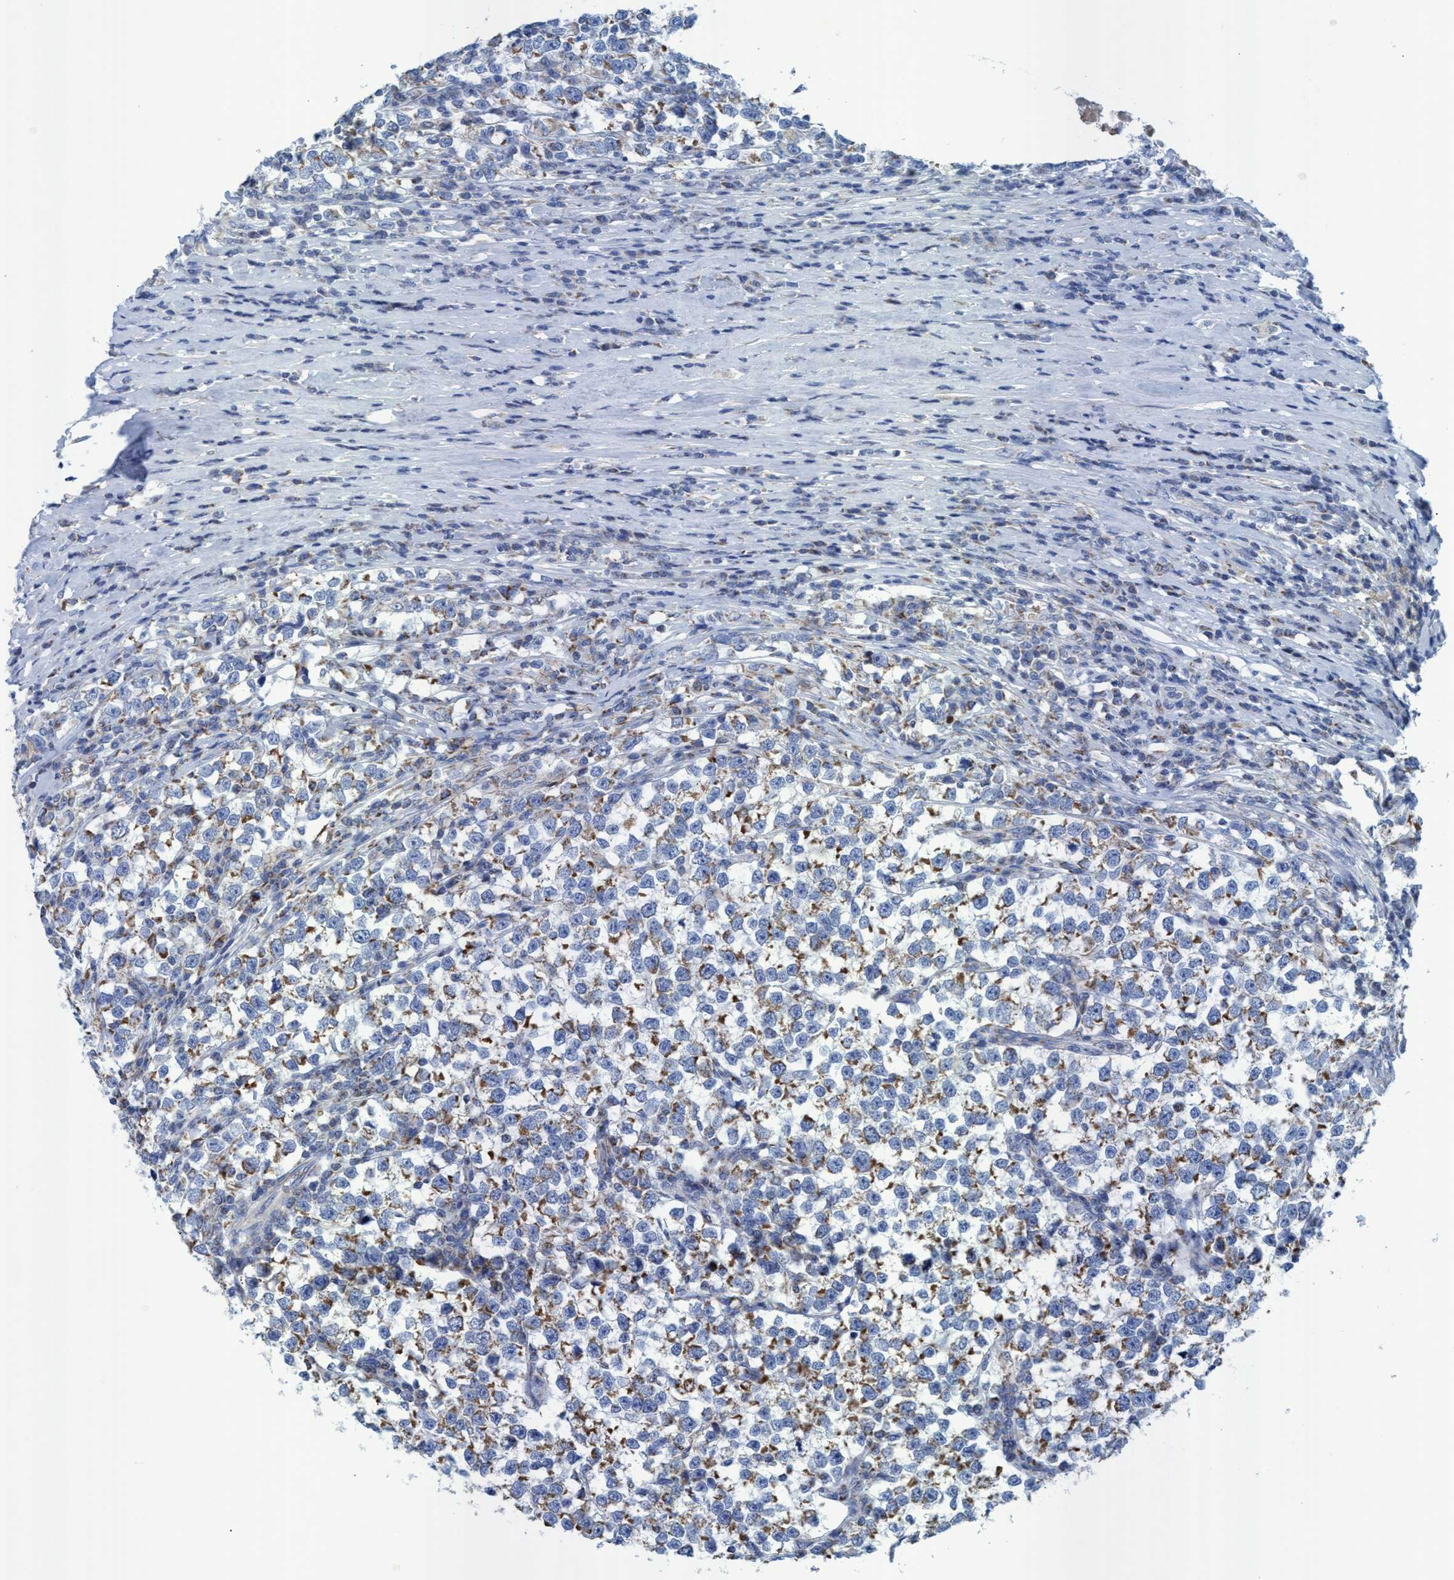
{"staining": {"intensity": "moderate", "quantity": ">75%", "location": "cytoplasmic/membranous"}, "tissue": "testis cancer", "cell_type": "Tumor cells", "image_type": "cancer", "snomed": [{"axis": "morphology", "description": "Normal tissue, NOS"}, {"axis": "morphology", "description": "Seminoma, NOS"}, {"axis": "topography", "description": "Testis"}], "caption": "High-power microscopy captured an immunohistochemistry micrograph of testis seminoma, revealing moderate cytoplasmic/membranous expression in approximately >75% of tumor cells.", "gene": "GGA3", "patient": {"sex": "male", "age": 43}}